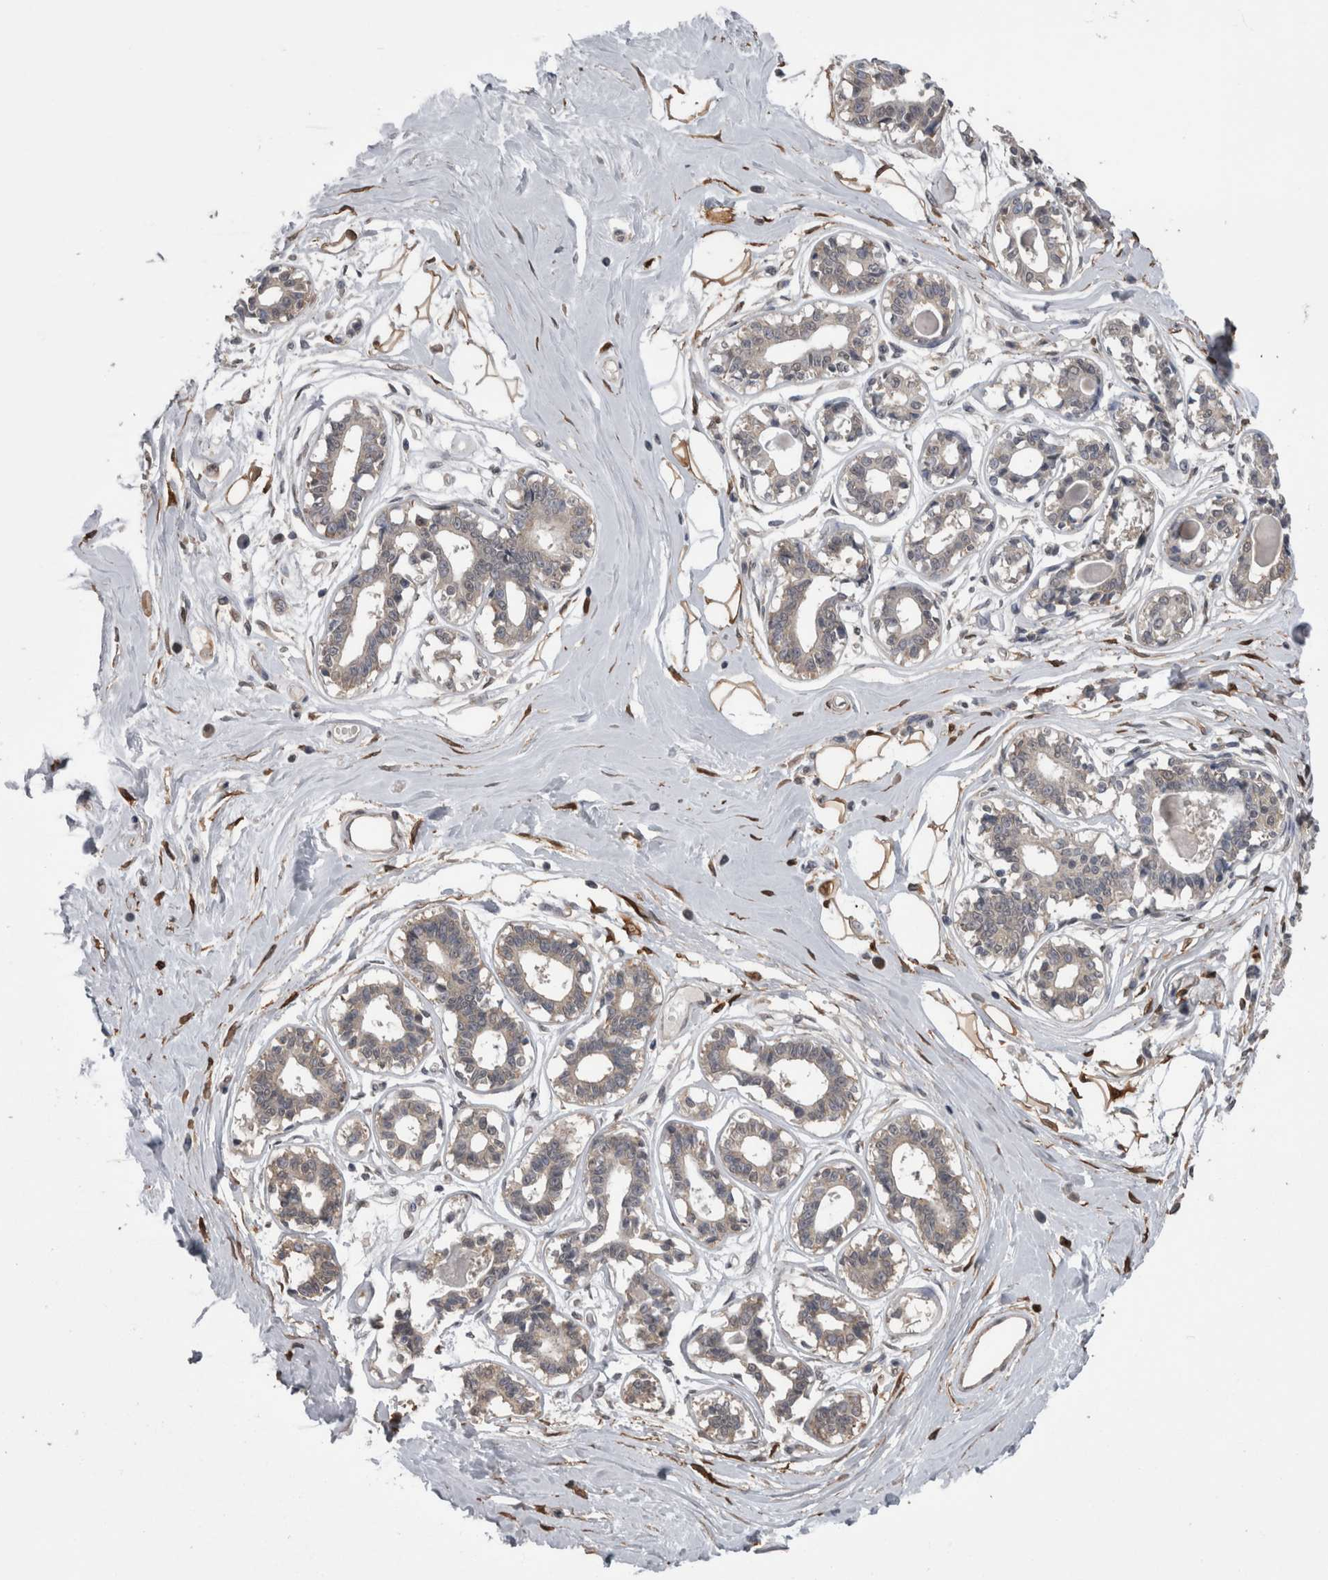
{"staining": {"intensity": "moderate", "quantity": ">75%", "location": "cytoplasmic/membranous"}, "tissue": "breast", "cell_type": "Adipocytes", "image_type": "normal", "snomed": [{"axis": "morphology", "description": "Normal tissue, NOS"}, {"axis": "topography", "description": "Breast"}], "caption": "IHC histopathology image of normal breast: breast stained using IHC exhibits medium levels of moderate protein expression localized specifically in the cytoplasmic/membranous of adipocytes, appearing as a cytoplasmic/membranous brown color.", "gene": "DDX6", "patient": {"sex": "female", "age": 45}}